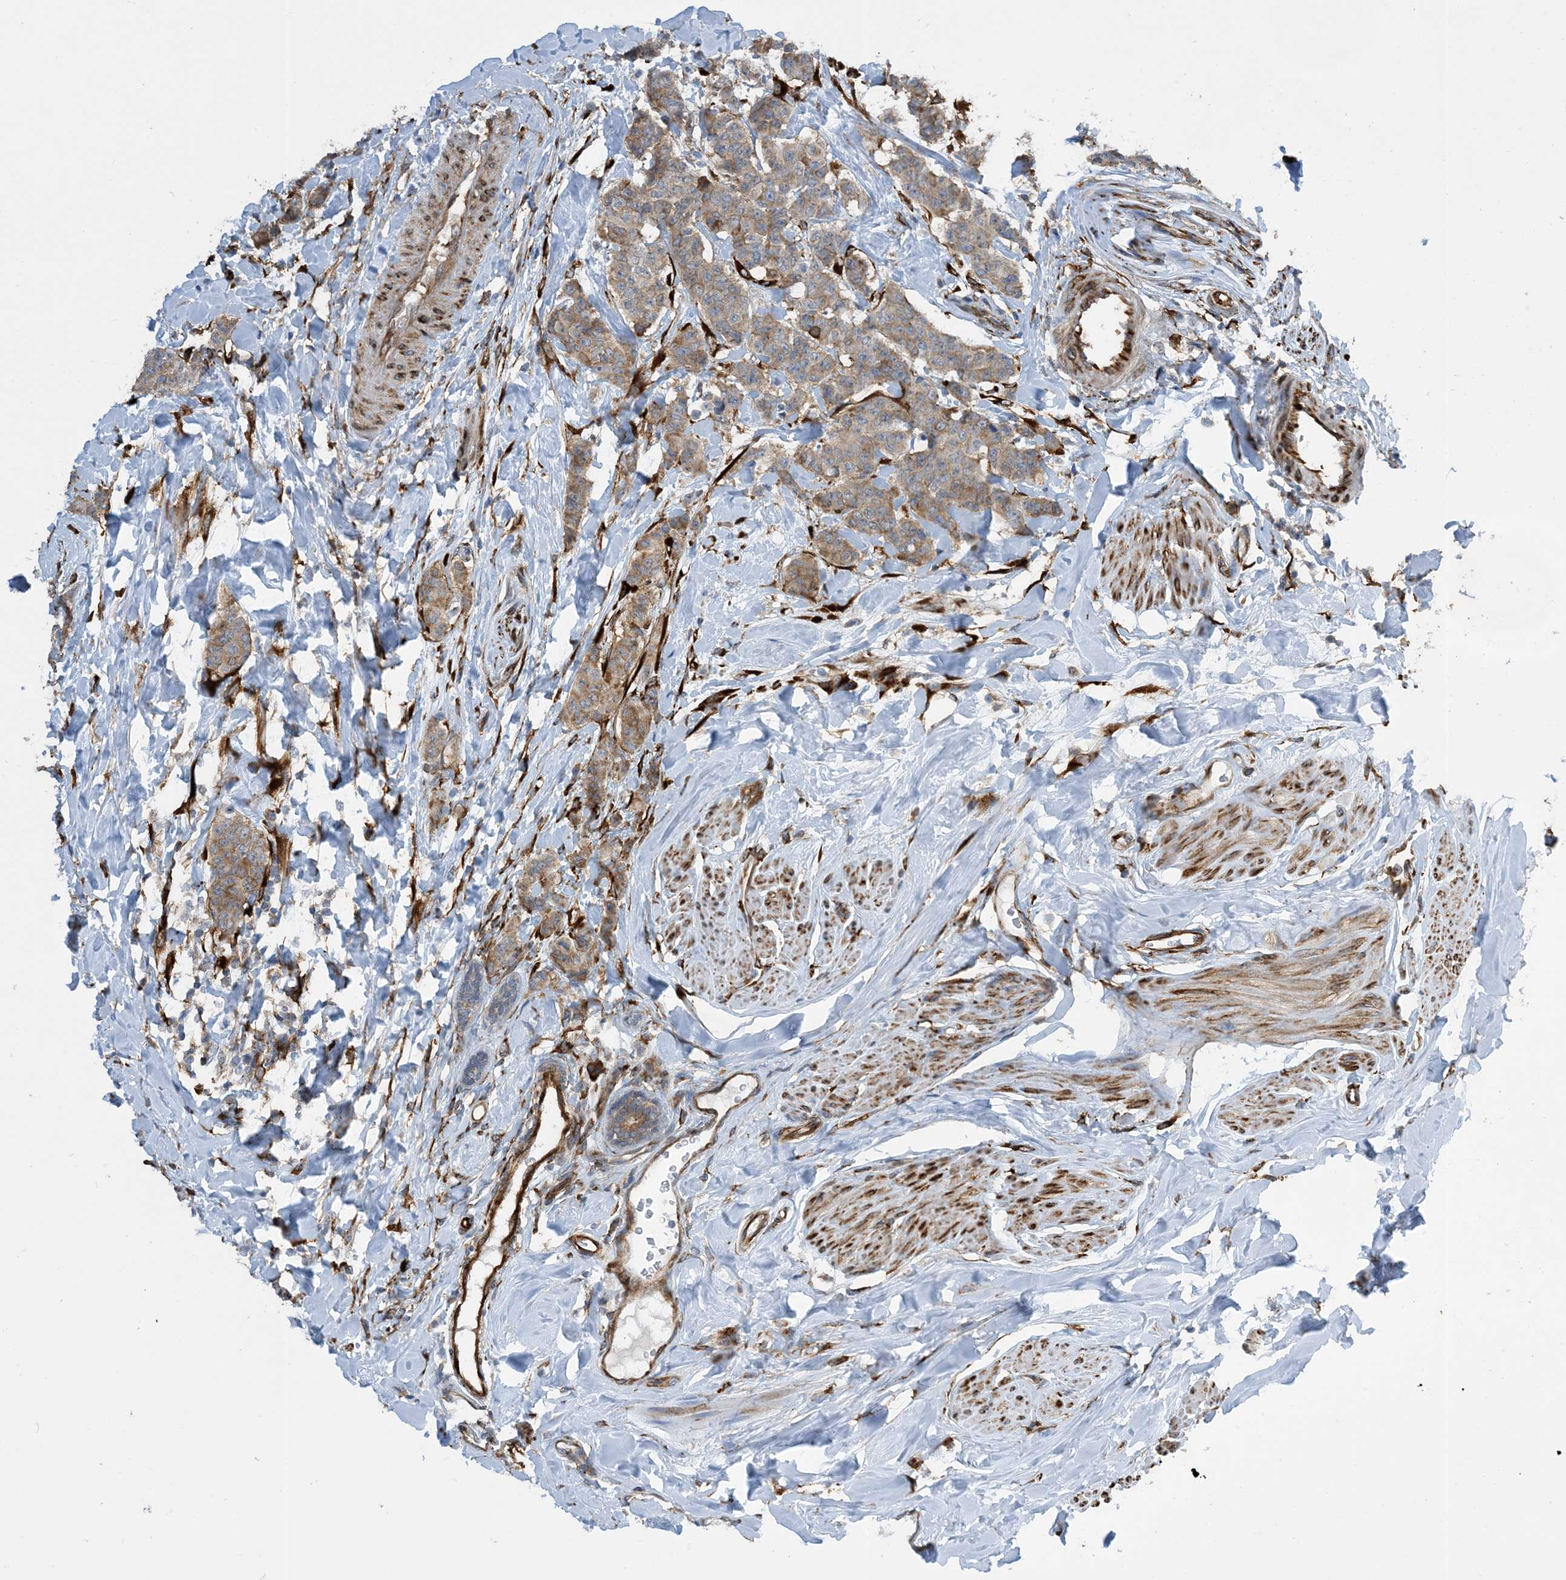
{"staining": {"intensity": "weak", "quantity": ">75%", "location": "cytoplasmic/membranous"}, "tissue": "breast cancer", "cell_type": "Tumor cells", "image_type": "cancer", "snomed": [{"axis": "morphology", "description": "Duct carcinoma"}, {"axis": "topography", "description": "Breast"}], "caption": "Breast cancer (invasive ductal carcinoma) tissue demonstrates weak cytoplasmic/membranous staining in approximately >75% of tumor cells, visualized by immunohistochemistry.", "gene": "ZBTB45", "patient": {"sex": "female", "age": 40}}